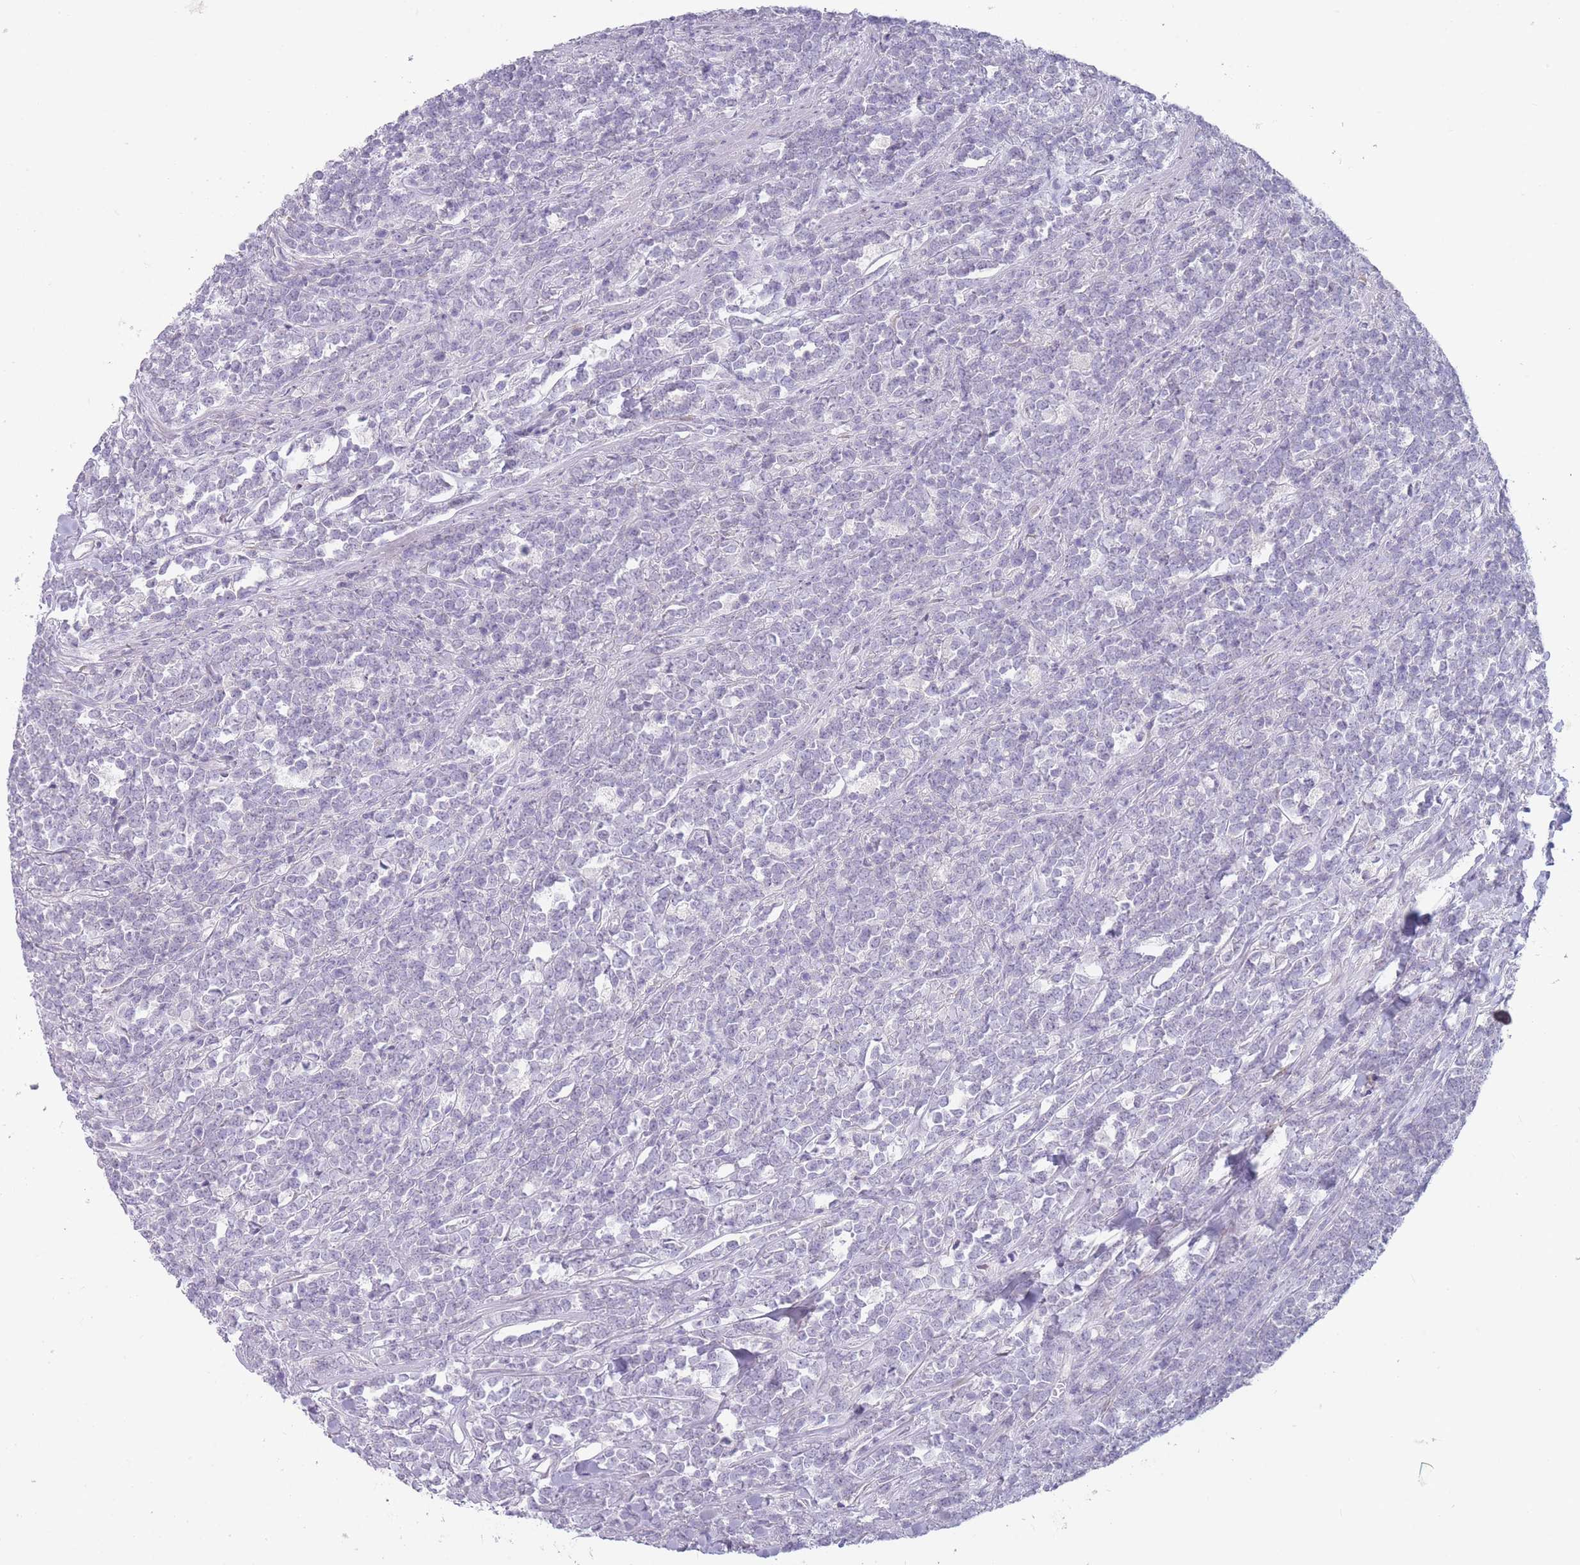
{"staining": {"intensity": "negative", "quantity": "none", "location": "none"}, "tissue": "lymphoma", "cell_type": "Tumor cells", "image_type": "cancer", "snomed": [{"axis": "morphology", "description": "Malignant lymphoma, non-Hodgkin's type, High grade"}, {"axis": "topography", "description": "Small intestine"}, {"axis": "topography", "description": "Colon"}], "caption": "There is no significant staining in tumor cells of malignant lymphoma, non-Hodgkin's type (high-grade).", "gene": "PAIP2B", "patient": {"sex": "male", "age": 8}}